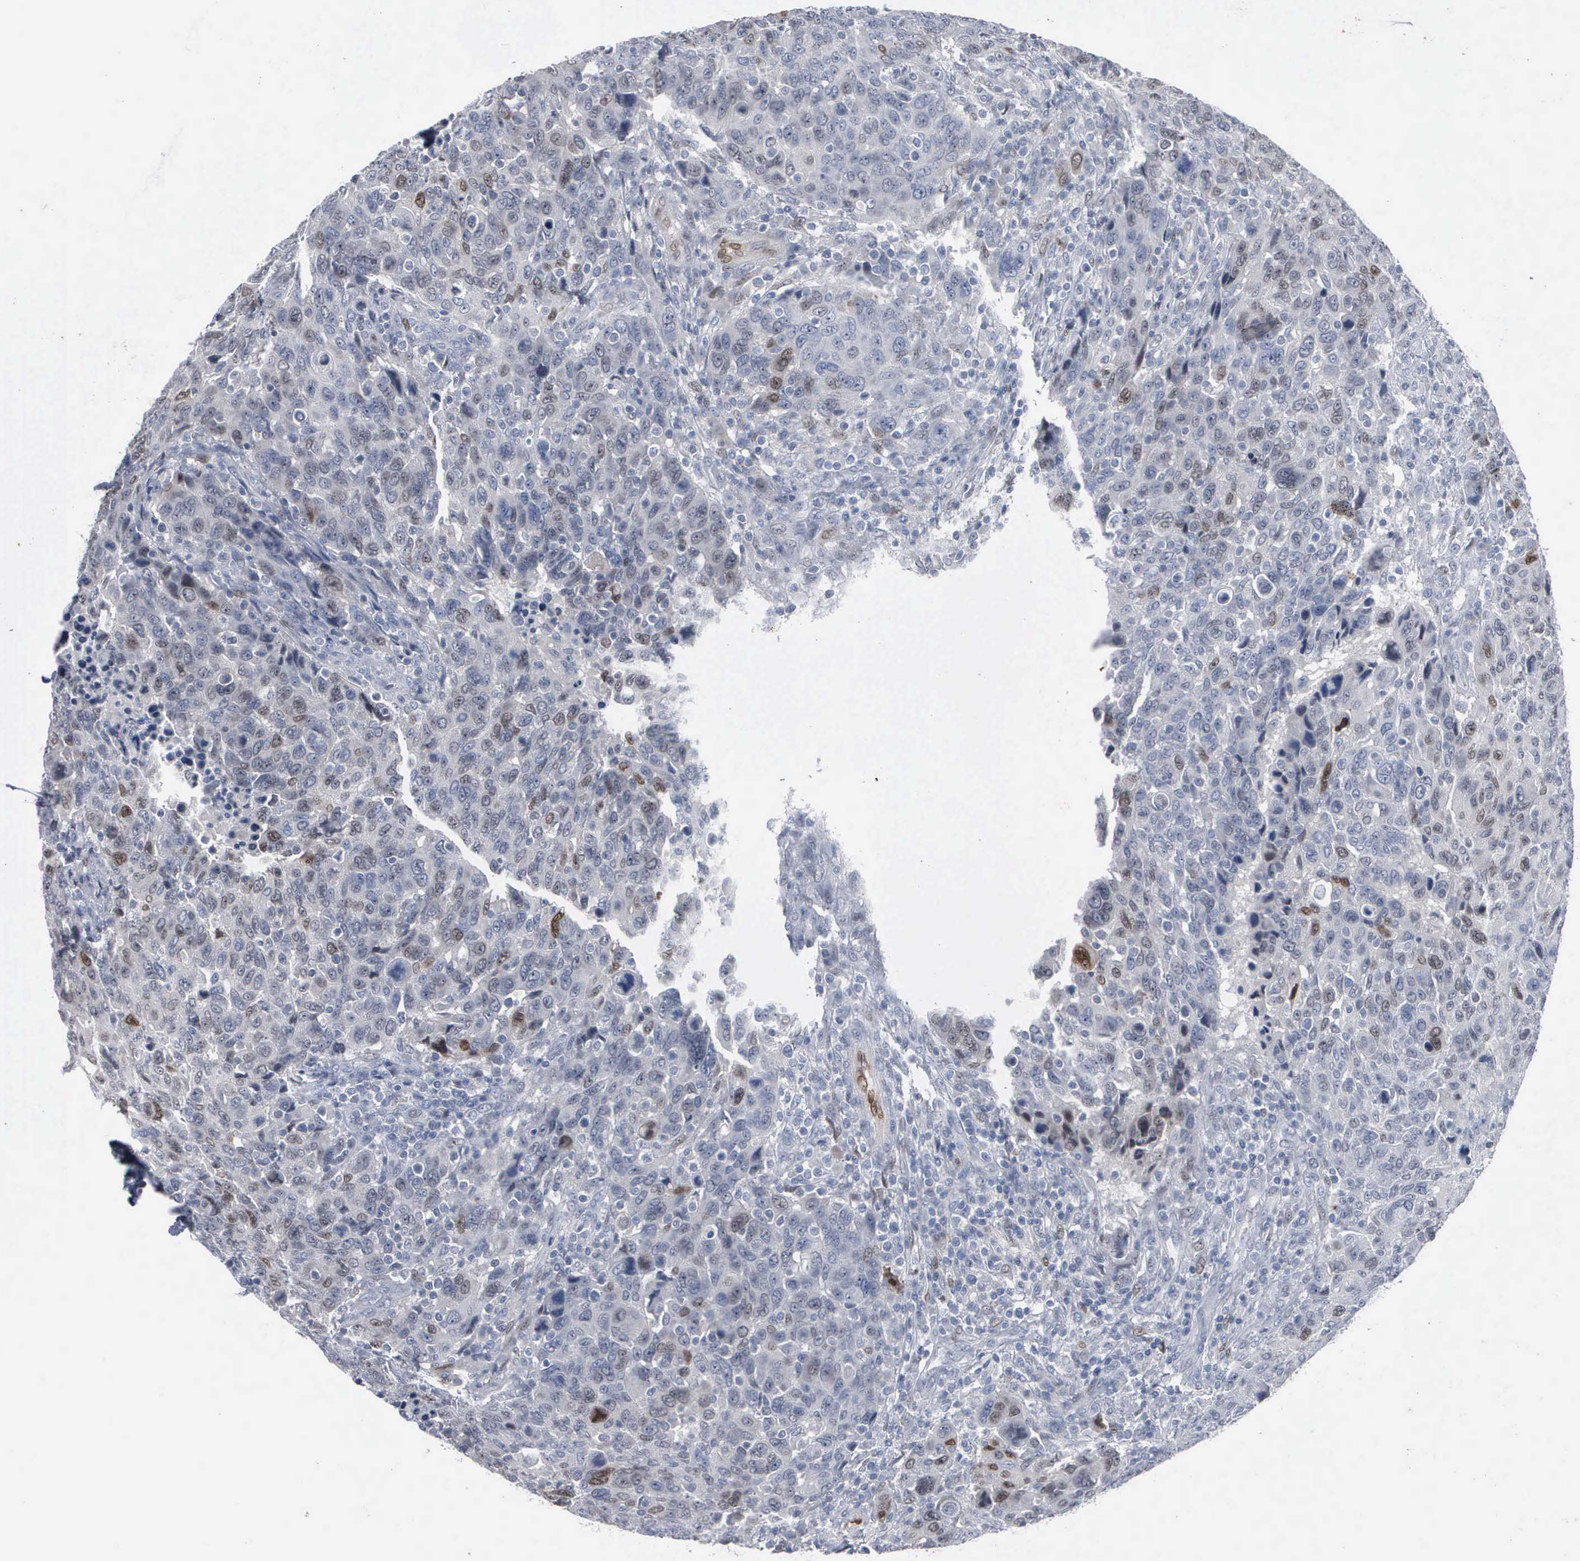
{"staining": {"intensity": "moderate", "quantity": "<25%", "location": "nuclear"}, "tissue": "breast cancer", "cell_type": "Tumor cells", "image_type": "cancer", "snomed": [{"axis": "morphology", "description": "Duct carcinoma"}, {"axis": "topography", "description": "Breast"}], "caption": "An image of breast infiltrating ductal carcinoma stained for a protein shows moderate nuclear brown staining in tumor cells. The staining was performed using DAB to visualize the protein expression in brown, while the nuclei were stained in blue with hematoxylin (Magnification: 20x).", "gene": "FGF2", "patient": {"sex": "female", "age": 37}}